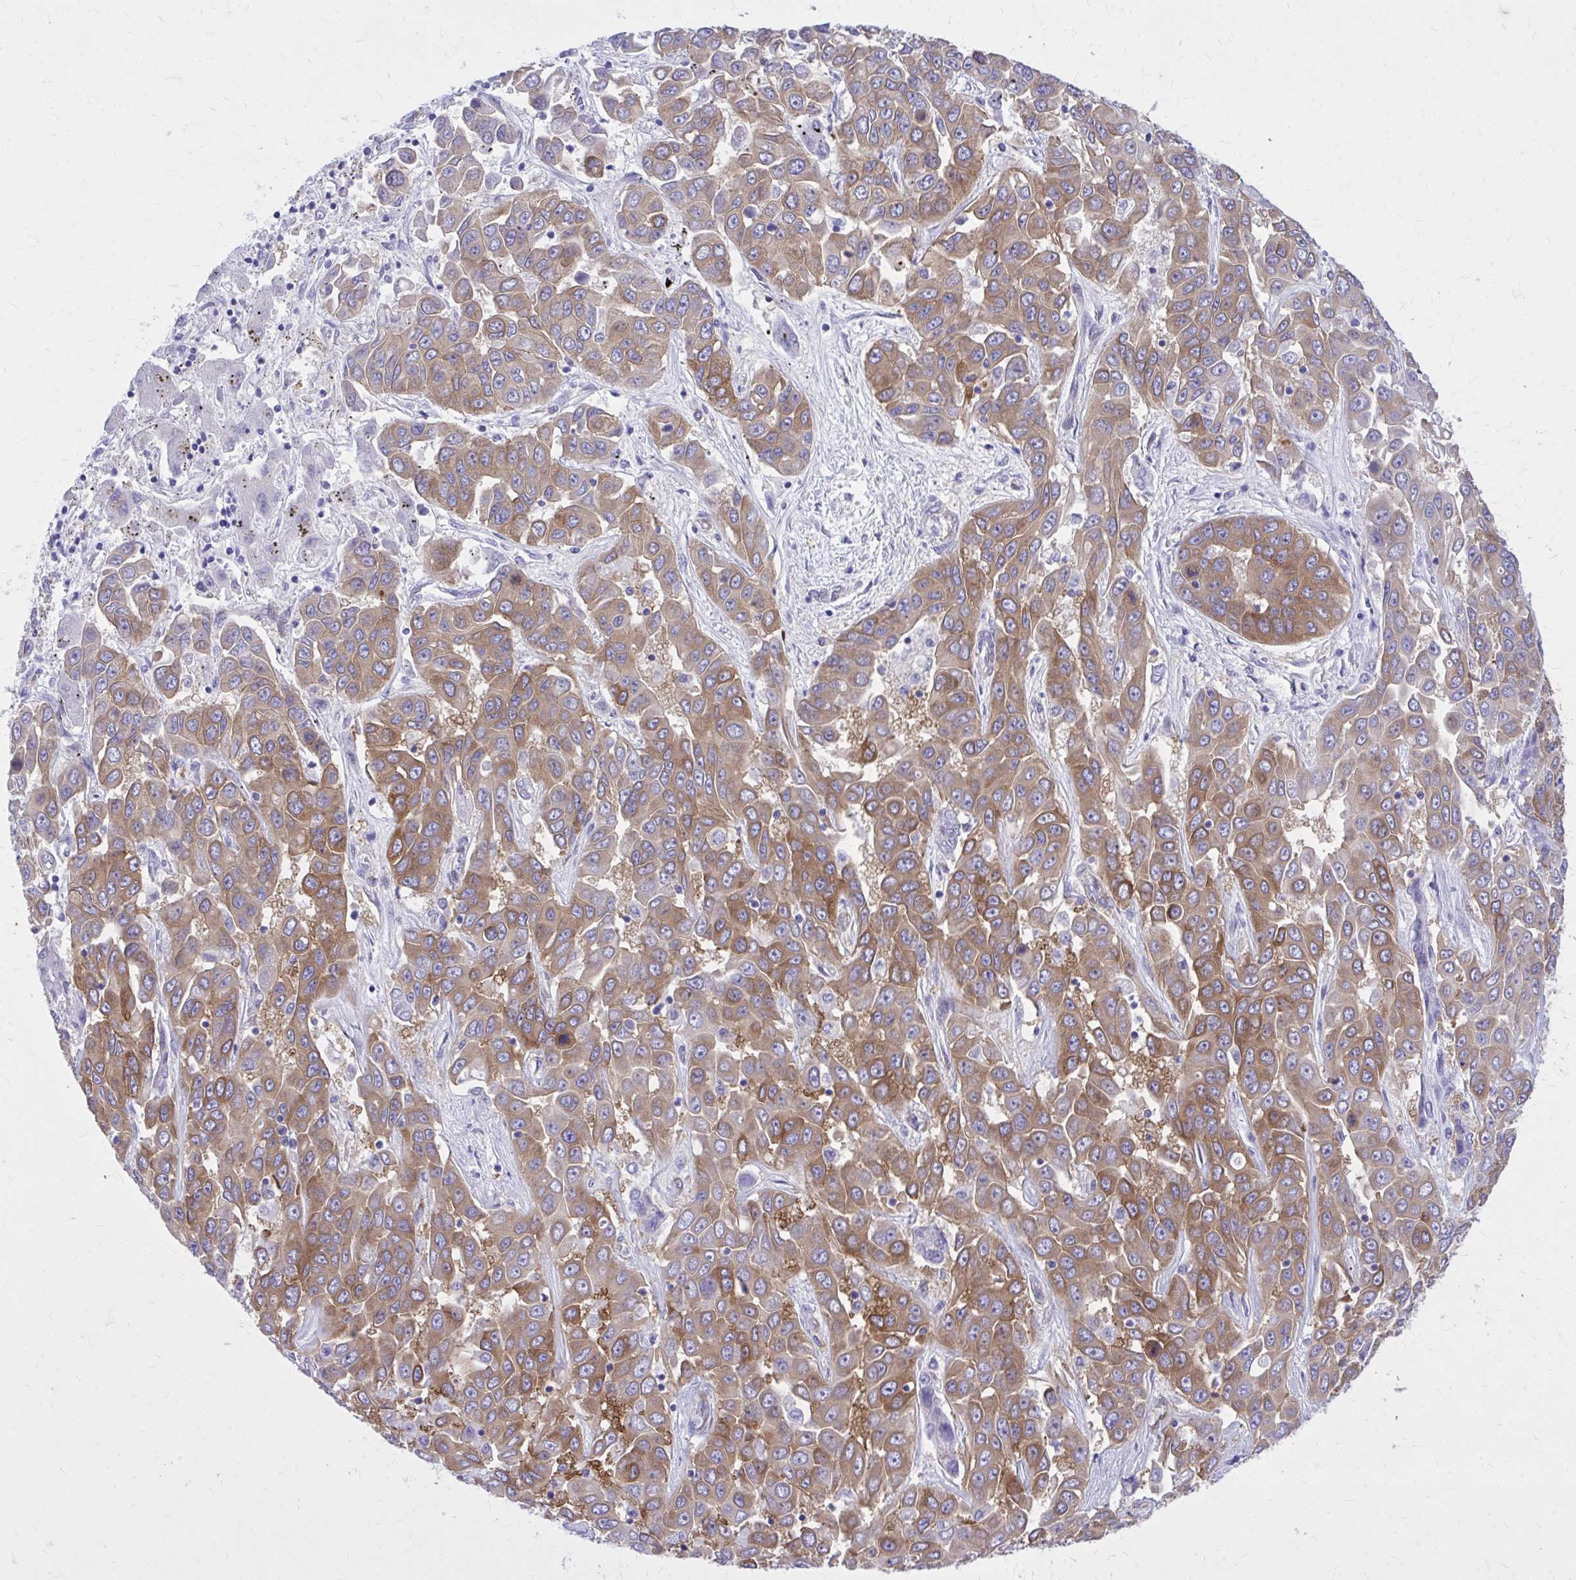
{"staining": {"intensity": "moderate", "quantity": ">75%", "location": "cytoplasmic/membranous"}, "tissue": "liver cancer", "cell_type": "Tumor cells", "image_type": "cancer", "snomed": [{"axis": "morphology", "description": "Cholangiocarcinoma"}, {"axis": "topography", "description": "Liver"}], "caption": "Cholangiocarcinoma (liver) stained with IHC shows moderate cytoplasmic/membranous expression in about >75% of tumor cells. Ihc stains the protein of interest in brown and the nuclei are stained blue.", "gene": "EPB41L1", "patient": {"sex": "female", "age": 52}}